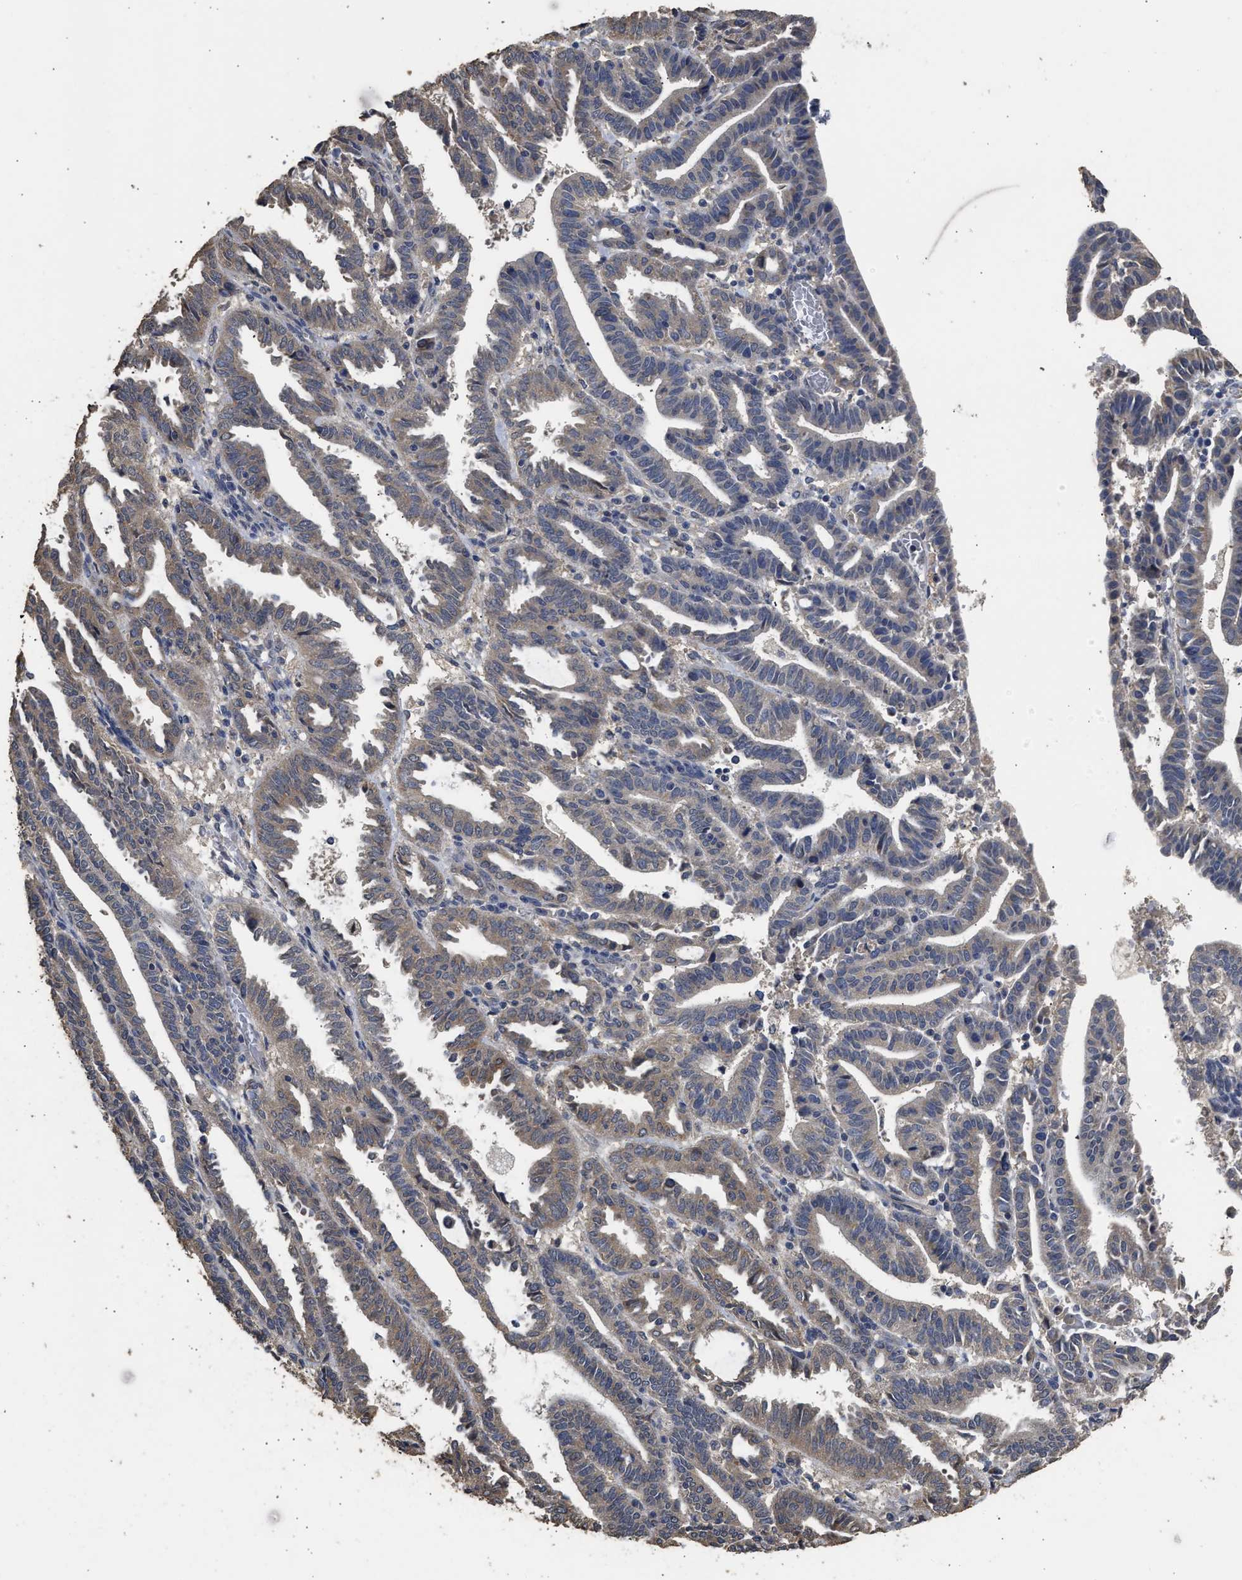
{"staining": {"intensity": "weak", "quantity": ">75%", "location": "cytoplasmic/membranous"}, "tissue": "endometrial cancer", "cell_type": "Tumor cells", "image_type": "cancer", "snomed": [{"axis": "morphology", "description": "Adenocarcinoma, NOS"}, {"axis": "topography", "description": "Uterus"}], "caption": "Protein analysis of adenocarcinoma (endometrial) tissue displays weak cytoplasmic/membranous expression in about >75% of tumor cells. Nuclei are stained in blue.", "gene": "SPINT2", "patient": {"sex": "female", "age": 83}}